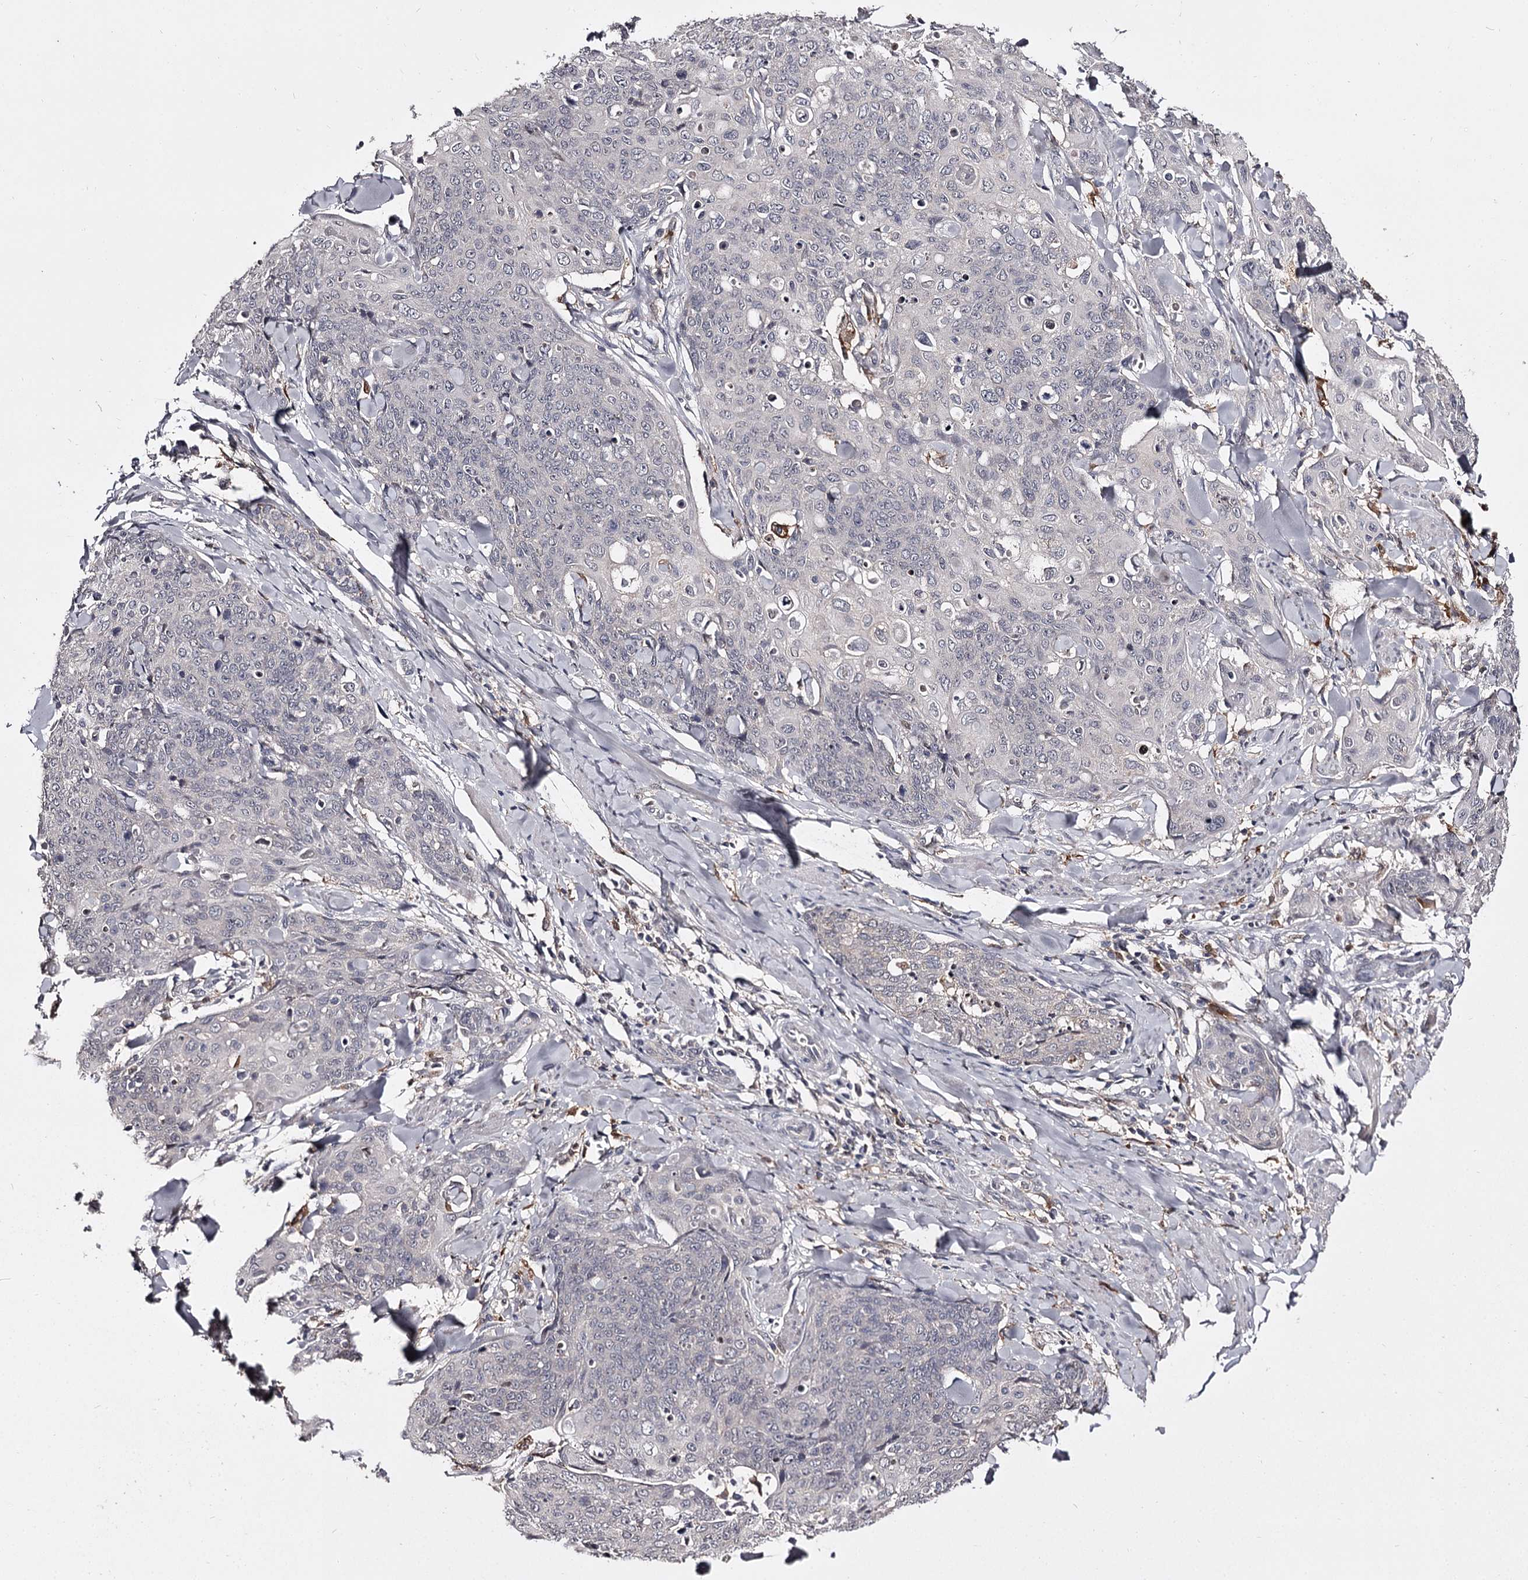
{"staining": {"intensity": "negative", "quantity": "none", "location": "none"}, "tissue": "skin cancer", "cell_type": "Tumor cells", "image_type": "cancer", "snomed": [{"axis": "morphology", "description": "Squamous cell carcinoma, NOS"}, {"axis": "topography", "description": "Skin"}, {"axis": "topography", "description": "Vulva"}], "caption": "Immunohistochemistry (IHC) histopathology image of neoplastic tissue: skin cancer (squamous cell carcinoma) stained with DAB exhibits no significant protein positivity in tumor cells.", "gene": "SLC32A1", "patient": {"sex": "female", "age": 85}}